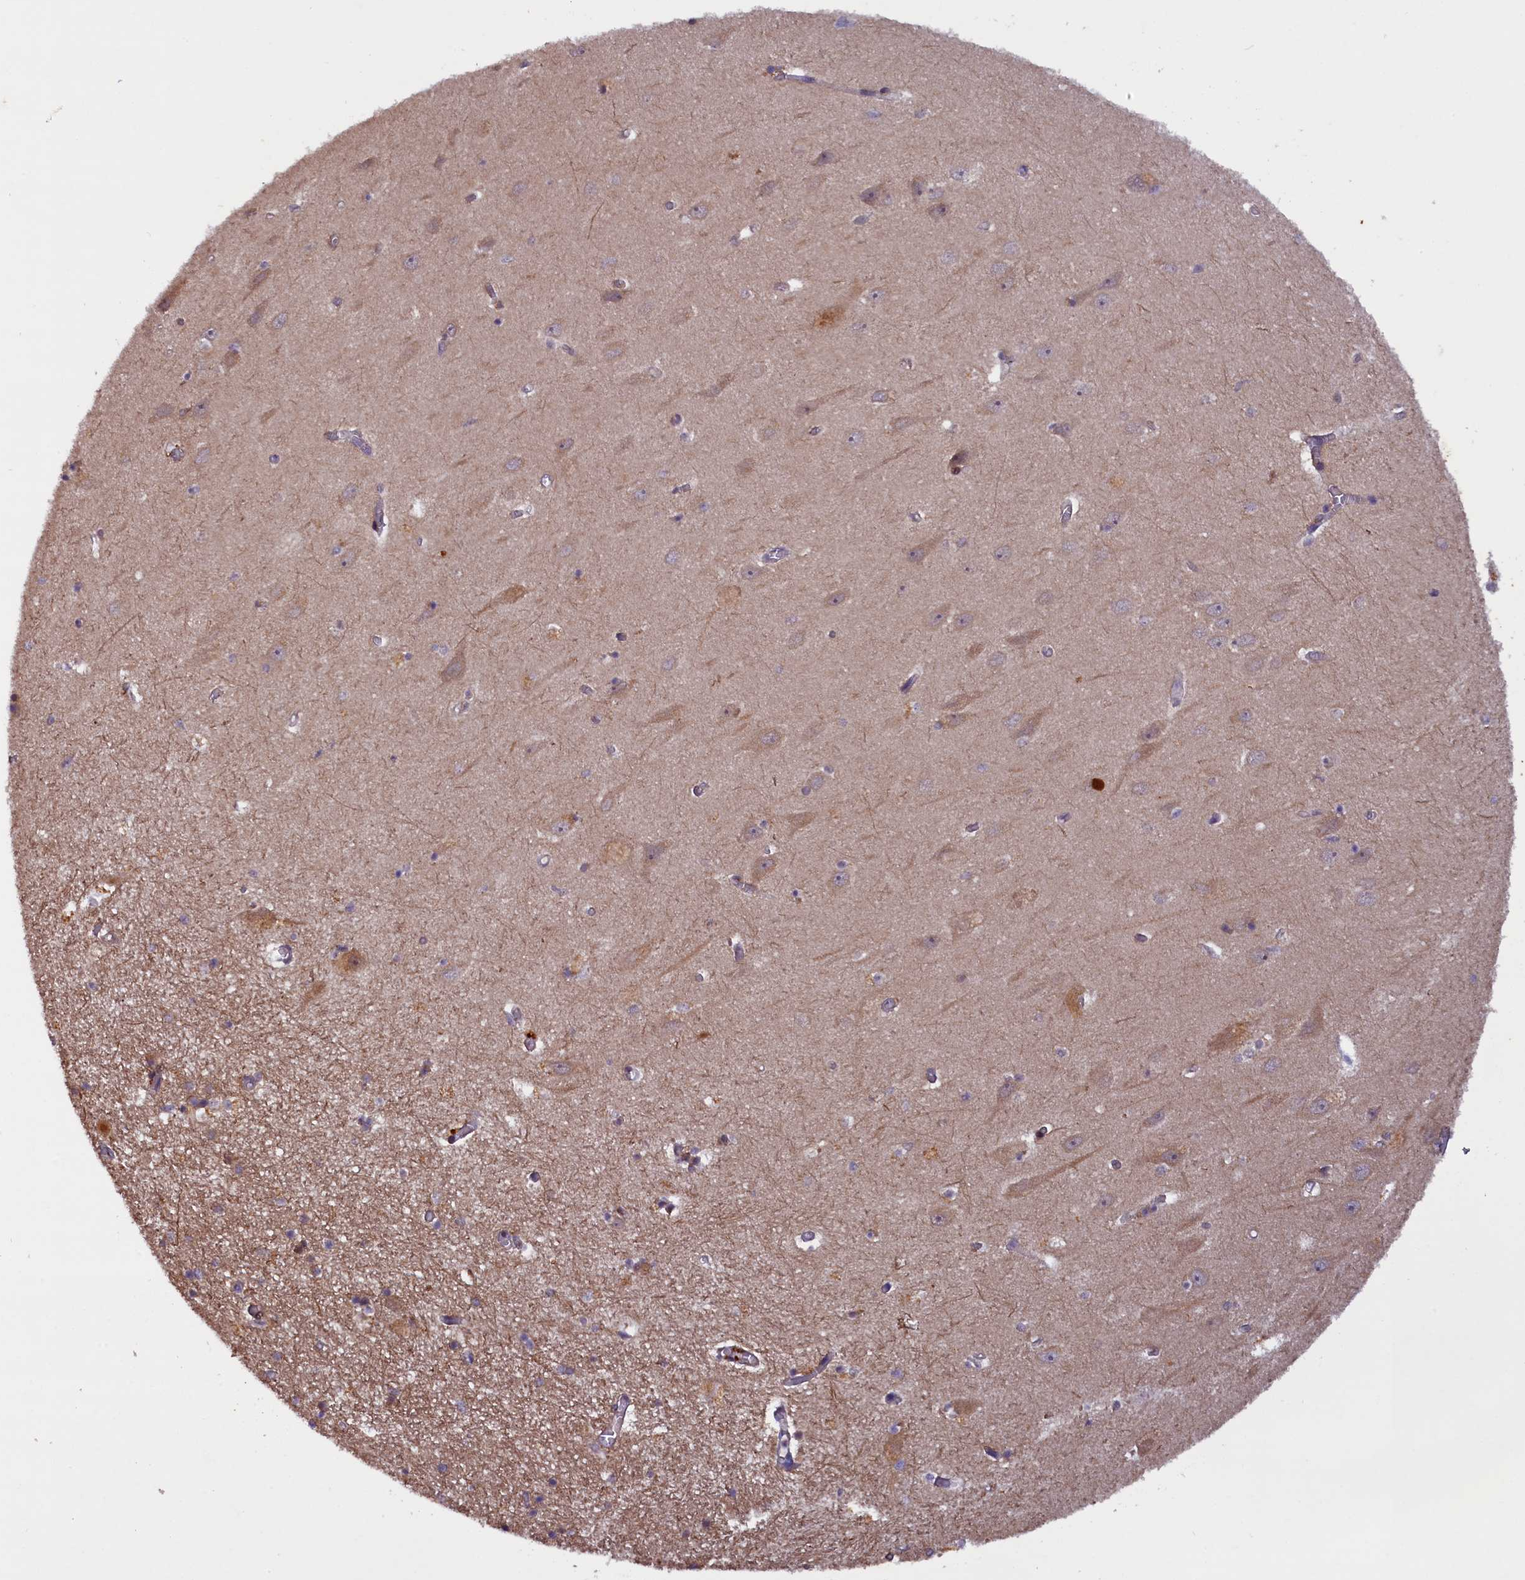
{"staining": {"intensity": "weak", "quantity": "<25%", "location": "cytoplasmic/membranous"}, "tissue": "hippocampus", "cell_type": "Glial cells", "image_type": "normal", "snomed": [{"axis": "morphology", "description": "Normal tissue, NOS"}, {"axis": "topography", "description": "Hippocampus"}], "caption": "High magnification brightfield microscopy of unremarkable hippocampus stained with DAB (brown) and counterstained with hematoxylin (blue): glial cells show no significant positivity. The staining is performed using DAB (3,3'-diaminobenzidine) brown chromogen with nuclei counter-stained in using hematoxylin.", "gene": "CCDC9B", "patient": {"sex": "female", "age": 64}}